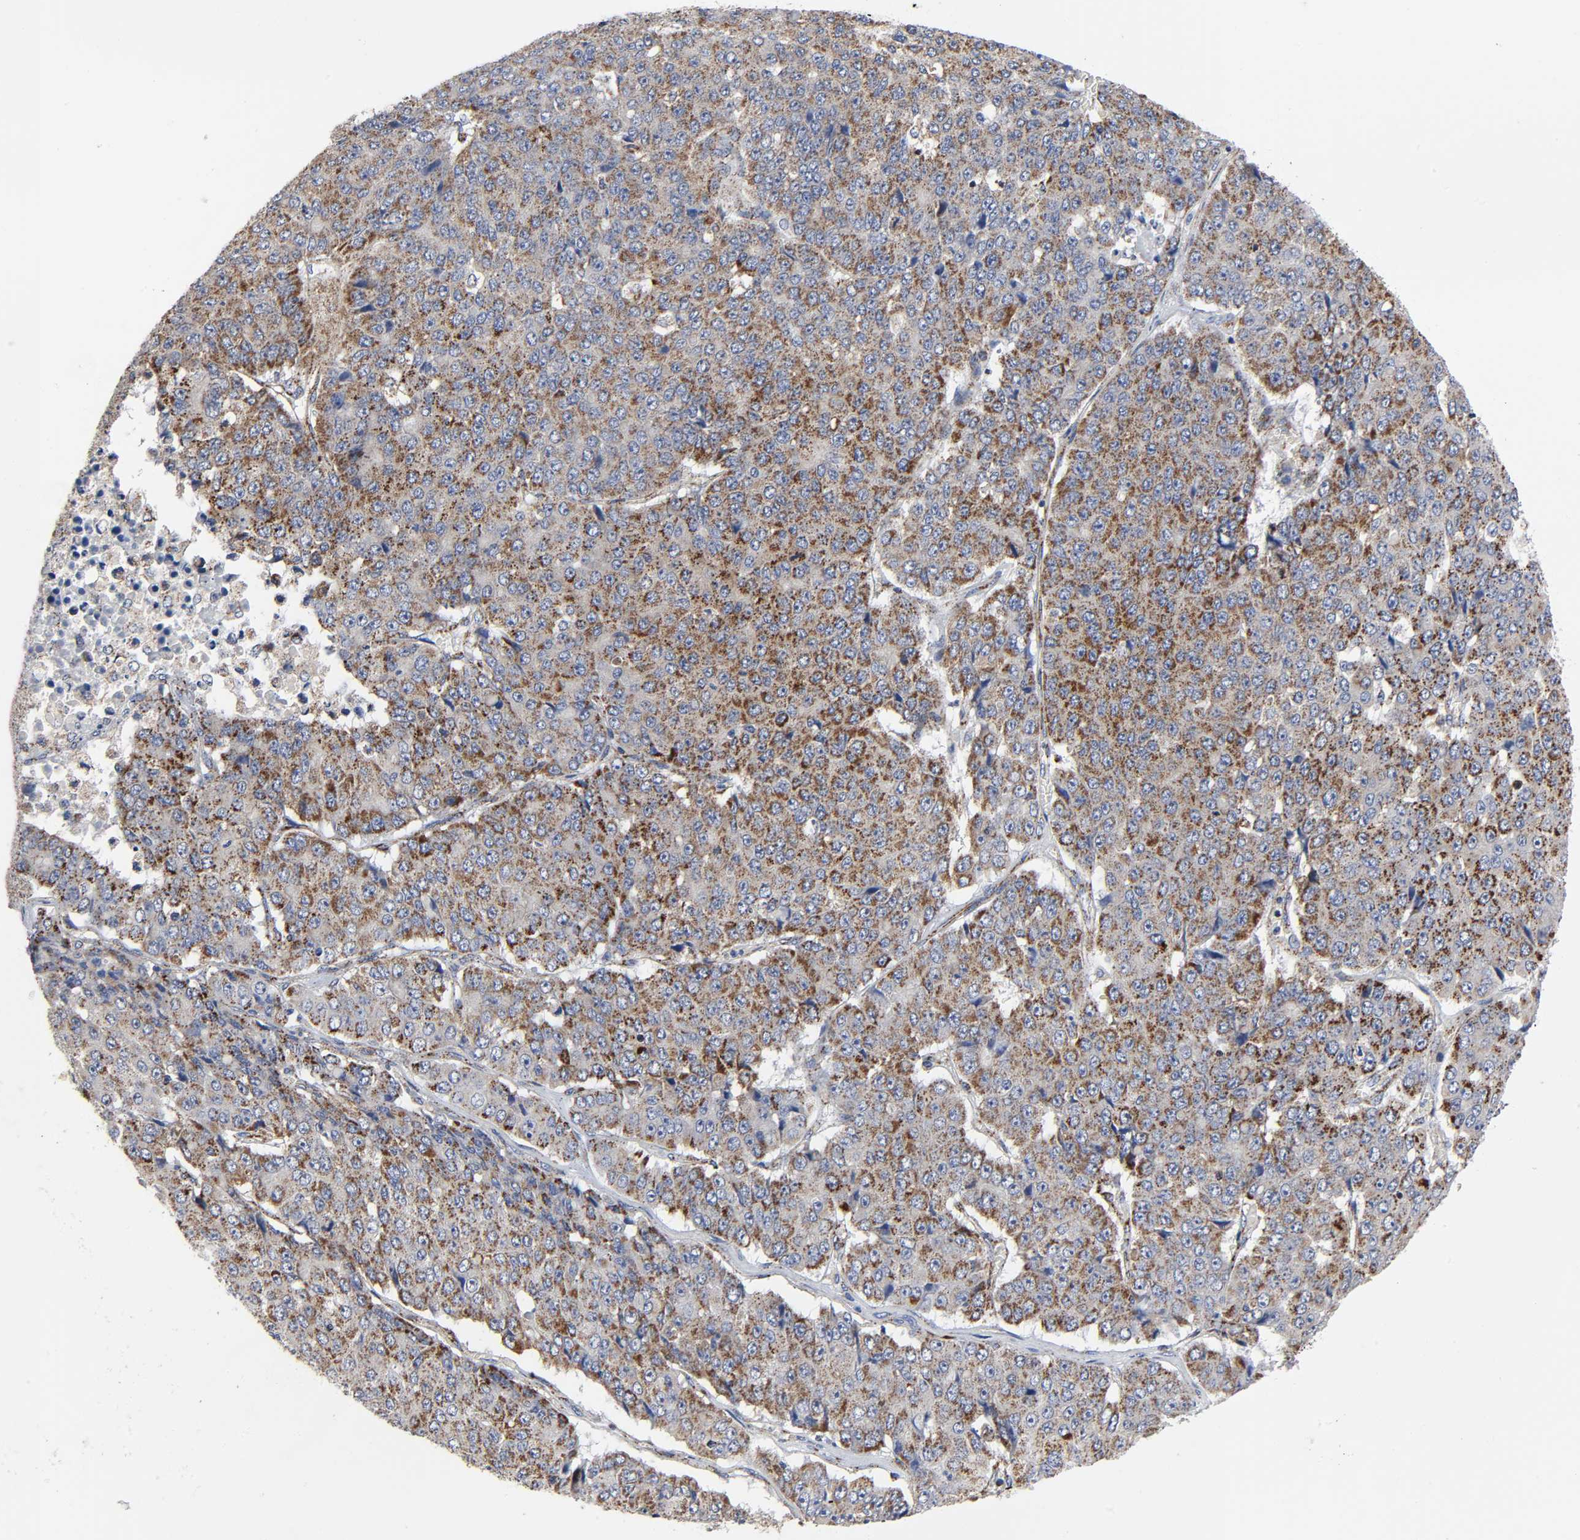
{"staining": {"intensity": "moderate", "quantity": ">75%", "location": "cytoplasmic/membranous"}, "tissue": "pancreatic cancer", "cell_type": "Tumor cells", "image_type": "cancer", "snomed": [{"axis": "morphology", "description": "Adenocarcinoma, NOS"}, {"axis": "topography", "description": "Pancreas"}], "caption": "Protein expression analysis of pancreatic cancer reveals moderate cytoplasmic/membranous expression in approximately >75% of tumor cells.", "gene": "AOPEP", "patient": {"sex": "male", "age": 50}}